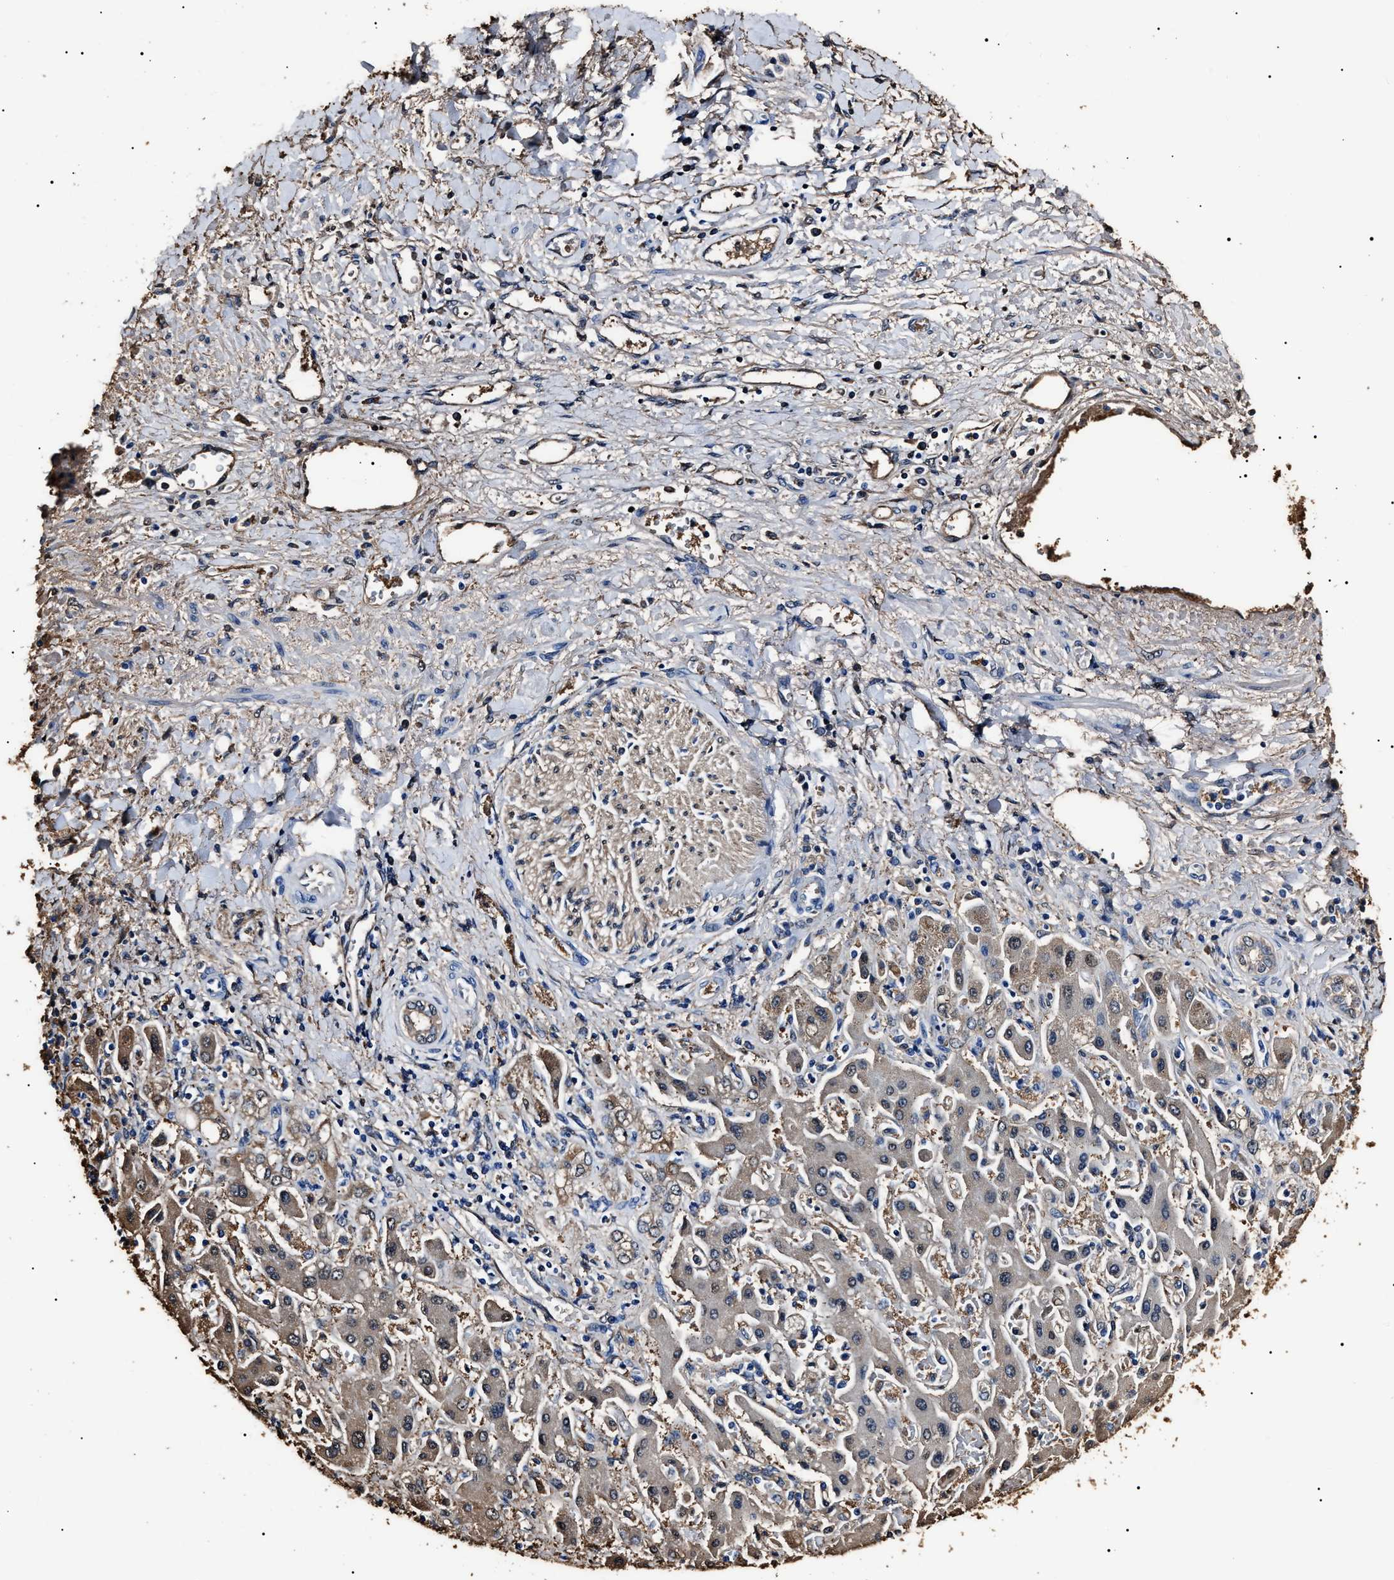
{"staining": {"intensity": "weak", "quantity": "<25%", "location": "cytoplasmic/membranous"}, "tissue": "liver cancer", "cell_type": "Tumor cells", "image_type": "cancer", "snomed": [{"axis": "morphology", "description": "Cholangiocarcinoma"}, {"axis": "topography", "description": "Liver"}], "caption": "DAB (3,3'-diaminobenzidine) immunohistochemical staining of human cholangiocarcinoma (liver) demonstrates no significant staining in tumor cells. (Brightfield microscopy of DAB IHC at high magnification).", "gene": "ALDH1A1", "patient": {"sex": "male", "age": 50}}